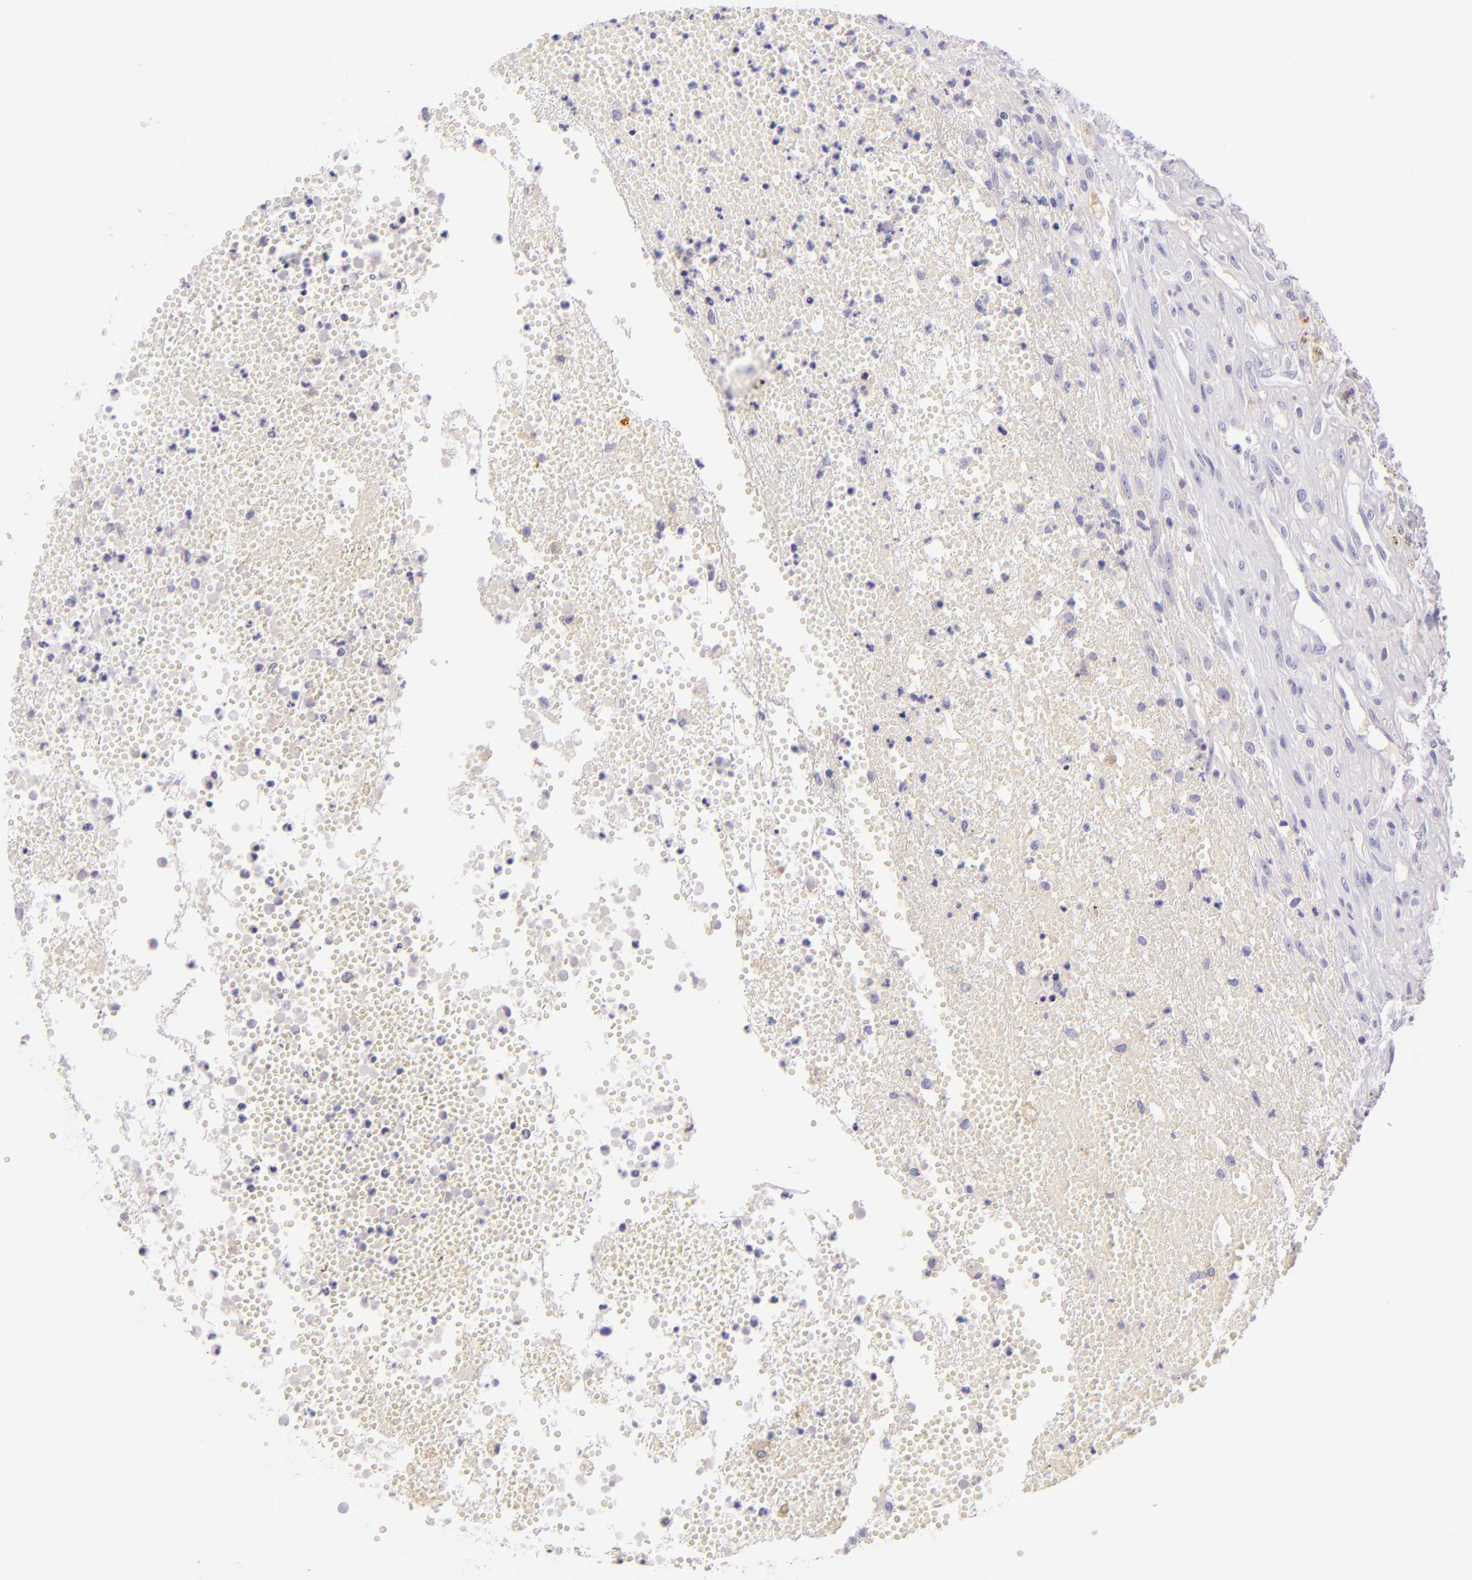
{"staining": {"intensity": "negative", "quantity": "none", "location": "none"}, "tissue": "glioma", "cell_type": "Tumor cells", "image_type": "cancer", "snomed": [{"axis": "morphology", "description": "Glioma, malignant, High grade"}, {"axis": "topography", "description": "Brain"}], "caption": "Immunohistochemical staining of glioma exhibits no significant expression in tumor cells.", "gene": "ICAM1", "patient": {"sex": "male", "age": 66}}